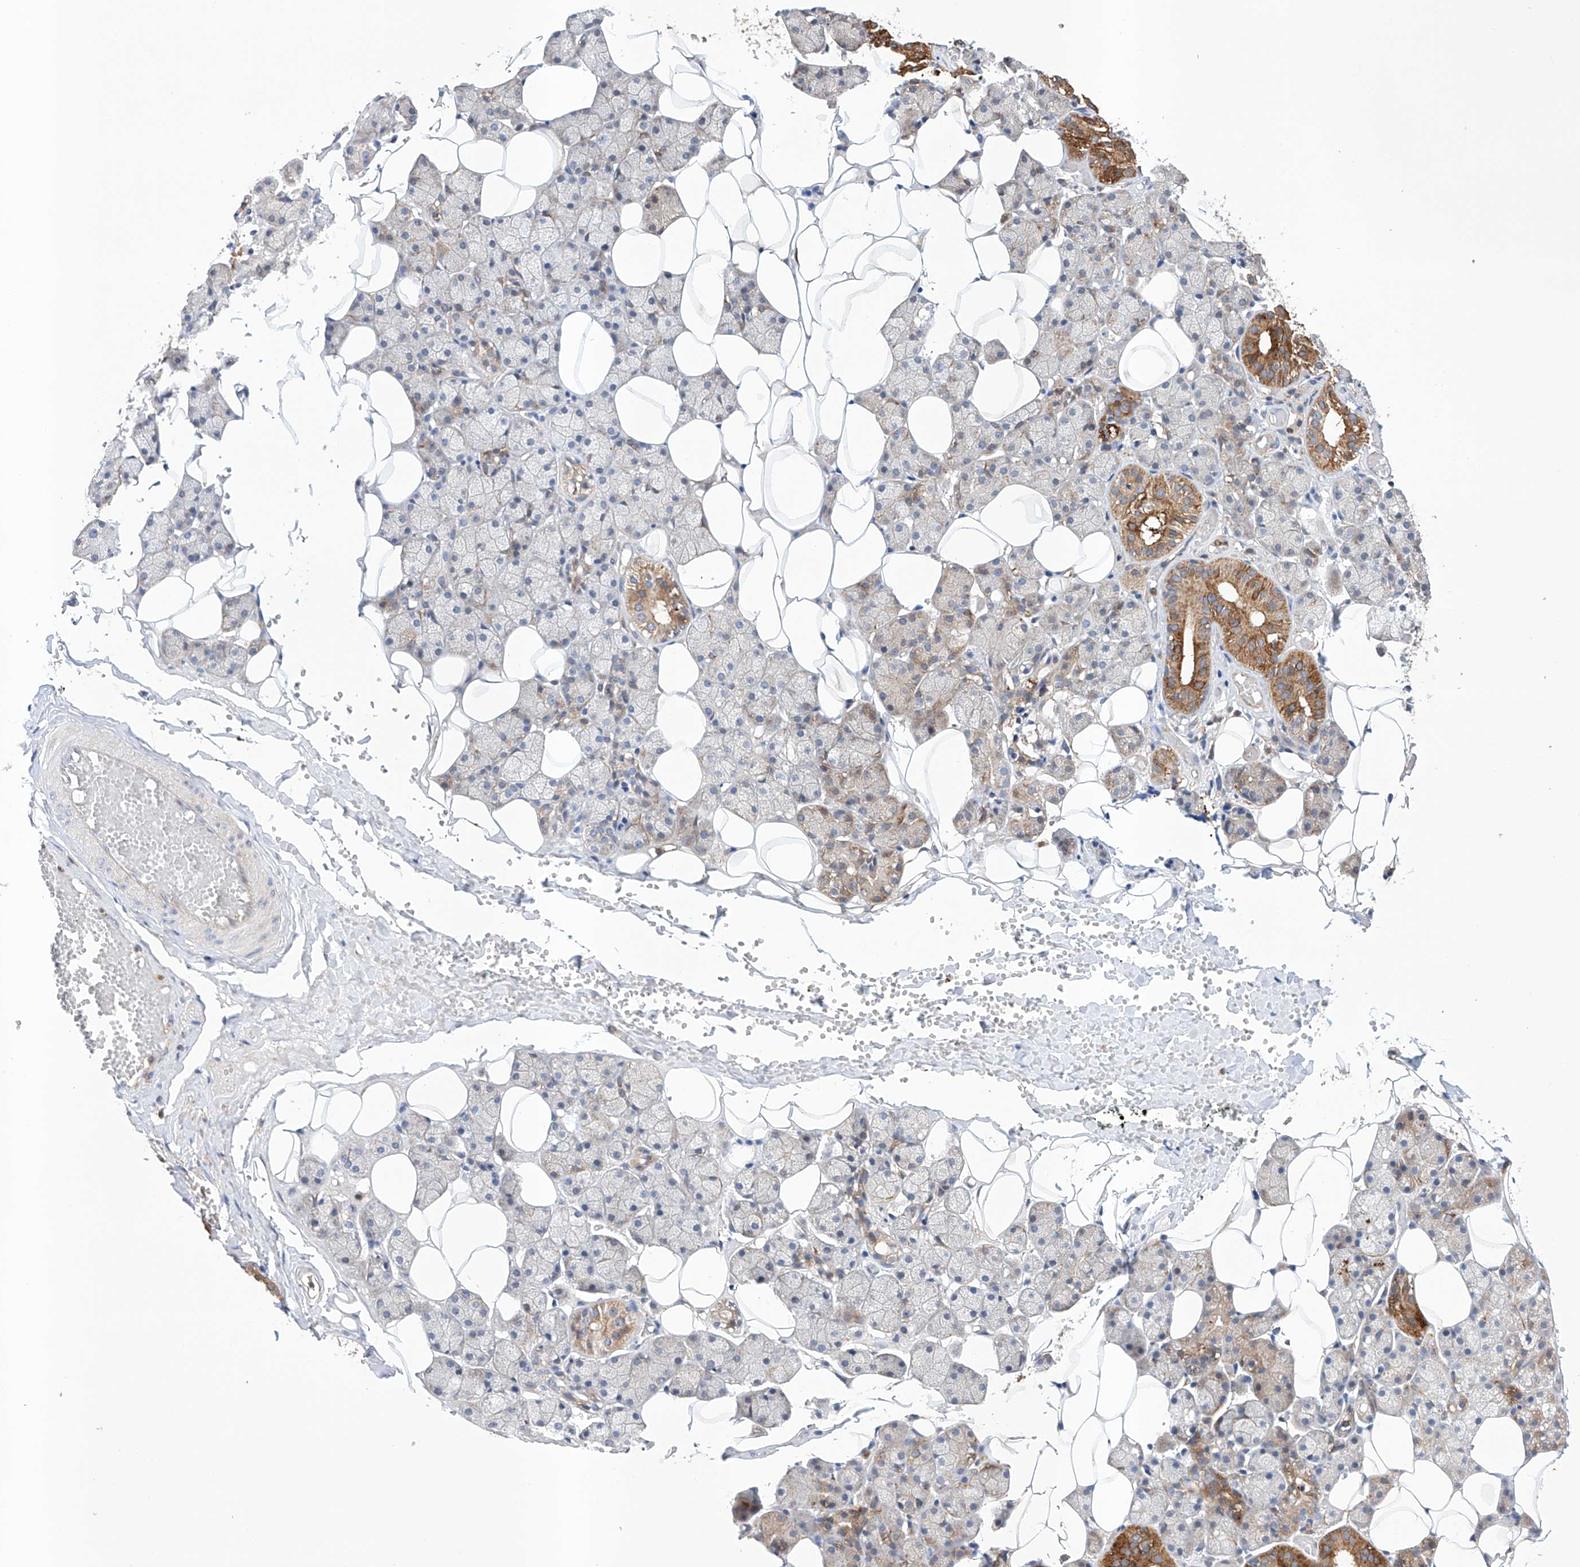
{"staining": {"intensity": "moderate", "quantity": ">75%", "location": "cytoplasmic/membranous"}, "tissue": "salivary gland", "cell_type": "Glandular cells", "image_type": "normal", "snomed": [{"axis": "morphology", "description": "Normal tissue, NOS"}, {"axis": "topography", "description": "Salivary gland"}], "caption": "This photomicrograph demonstrates IHC staining of benign salivary gland, with medium moderate cytoplasmic/membranous positivity in approximately >75% of glandular cells.", "gene": "TIMM23", "patient": {"sex": "female", "age": 33}}